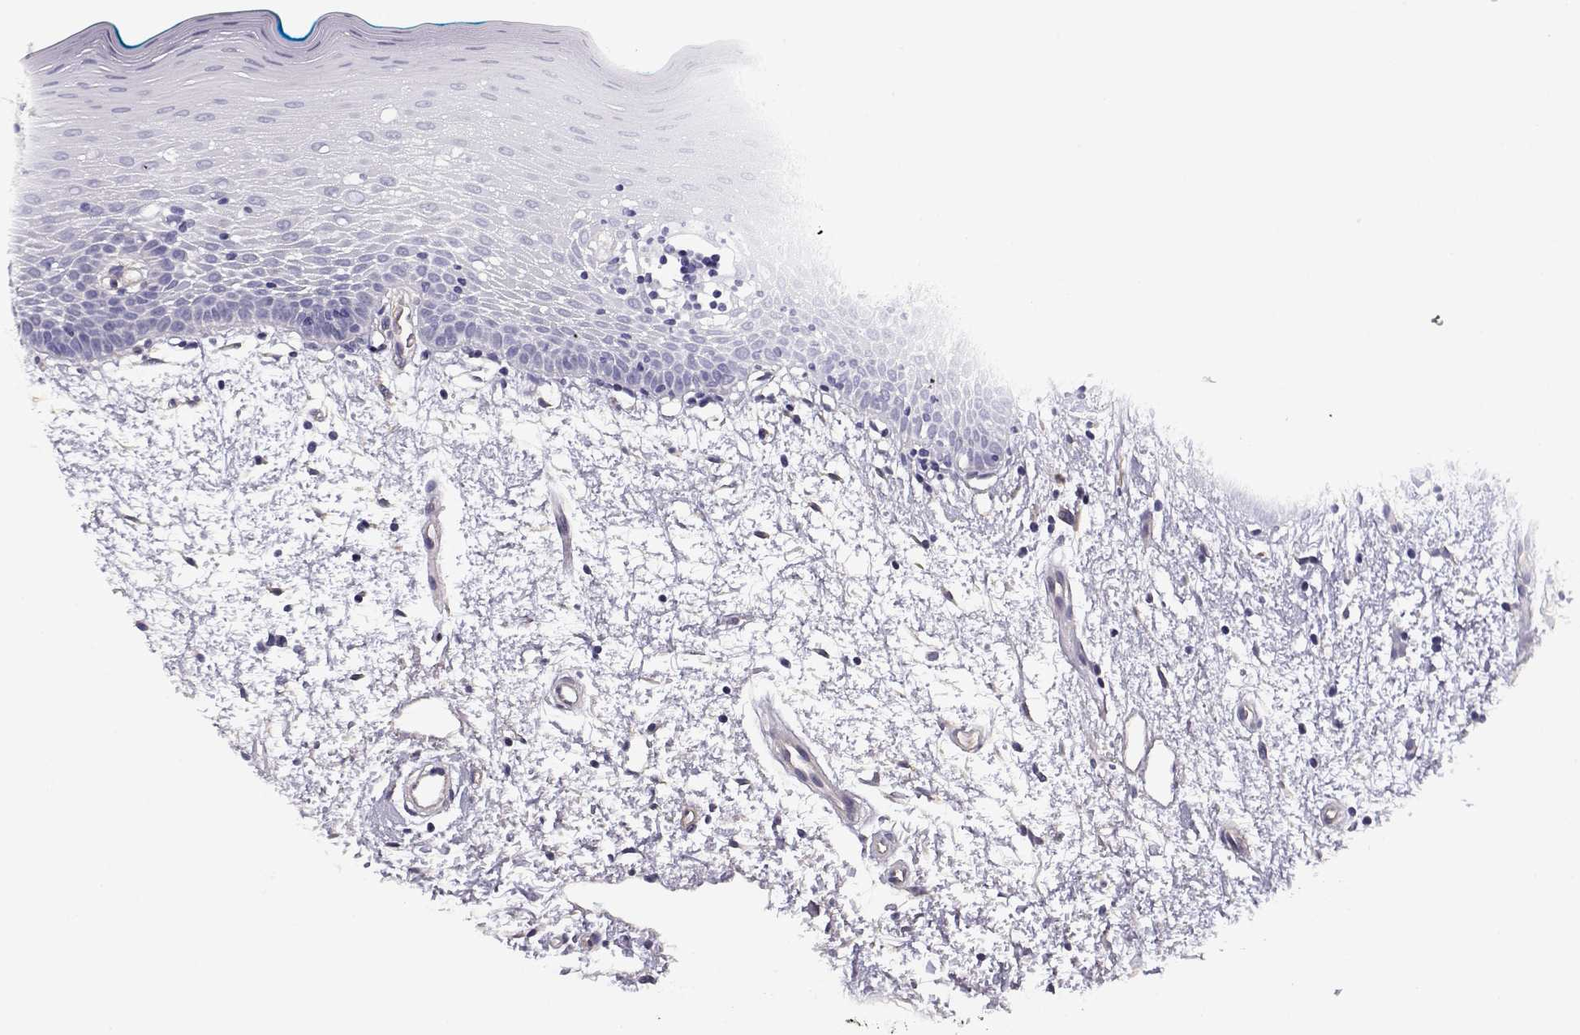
{"staining": {"intensity": "negative", "quantity": "none", "location": "none"}, "tissue": "oral mucosa", "cell_type": "Squamous epithelial cells", "image_type": "normal", "snomed": [{"axis": "morphology", "description": "Normal tissue, NOS"}, {"axis": "morphology", "description": "Squamous cell carcinoma, NOS"}, {"axis": "topography", "description": "Oral tissue"}, {"axis": "topography", "description": "Head-Neck"}], "caption": "DAB immunohistochemical staining of unremarkable oral mucosa displays no significant positivity in squamous epithelial cells. Nuclei are stained in blue.", "gene": "MYO1A", "patient": {"sex": "female", "age": 75}}